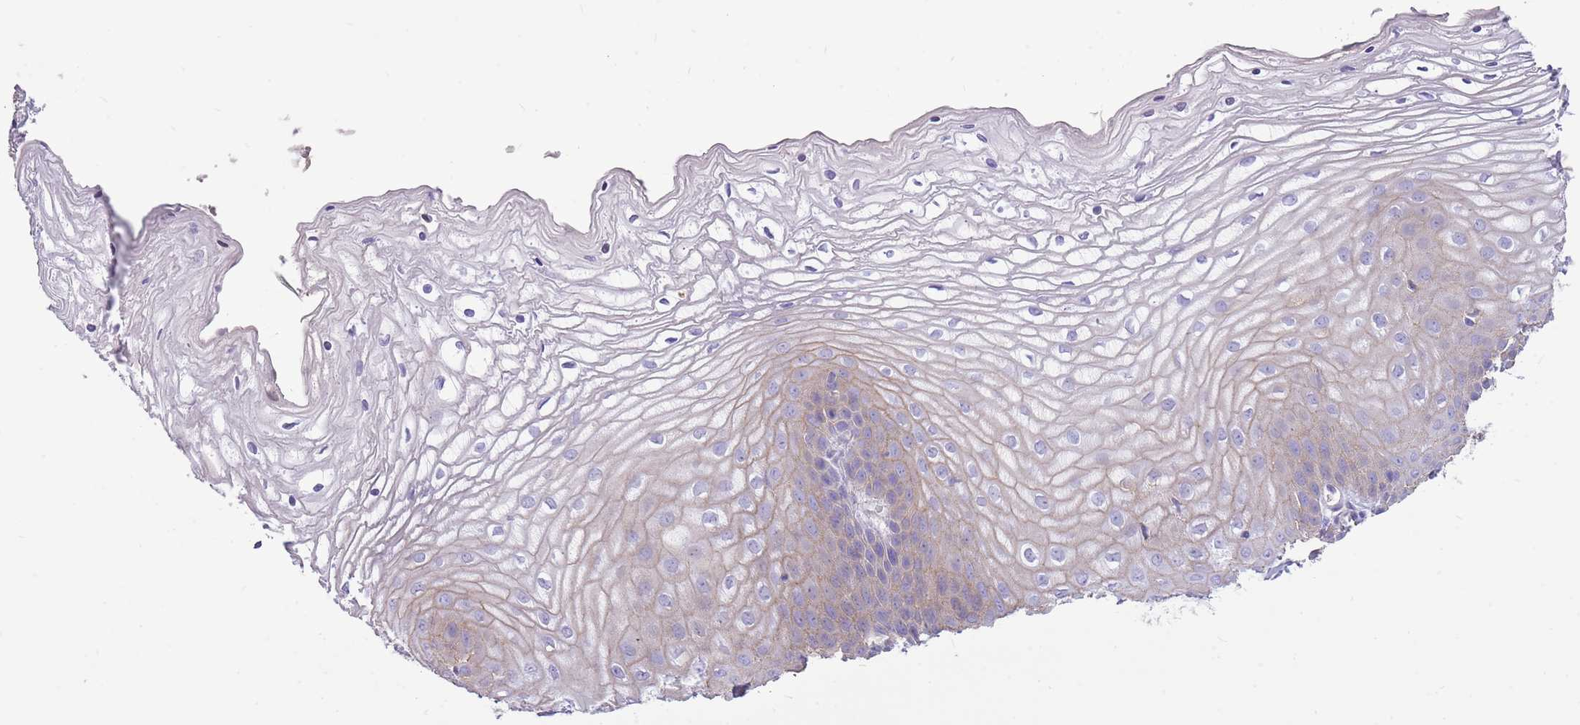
{"staining": {"intensity": "moderate", "quantity": "25%-75%", "location": "cytoplasmic/membranous"}, "tissue": "vagina", "cell_type": "Squamous epithelial cells", "image_type": "normal", "snomed": [{"axis": "morphology", "description": "Normal tissue, NOS"}, {"axis": "topography", "description": "Vagina"}, {"axis": "topography", "description": "Cervix"}], "caption": "Moderate cytoplasmic/membranous expression is appreciated in about 25%-75% of squamous epithelial cells in unremarkable vagina.", "gene": "WDR90", "patient": {"sex": "female", "age": 40}}